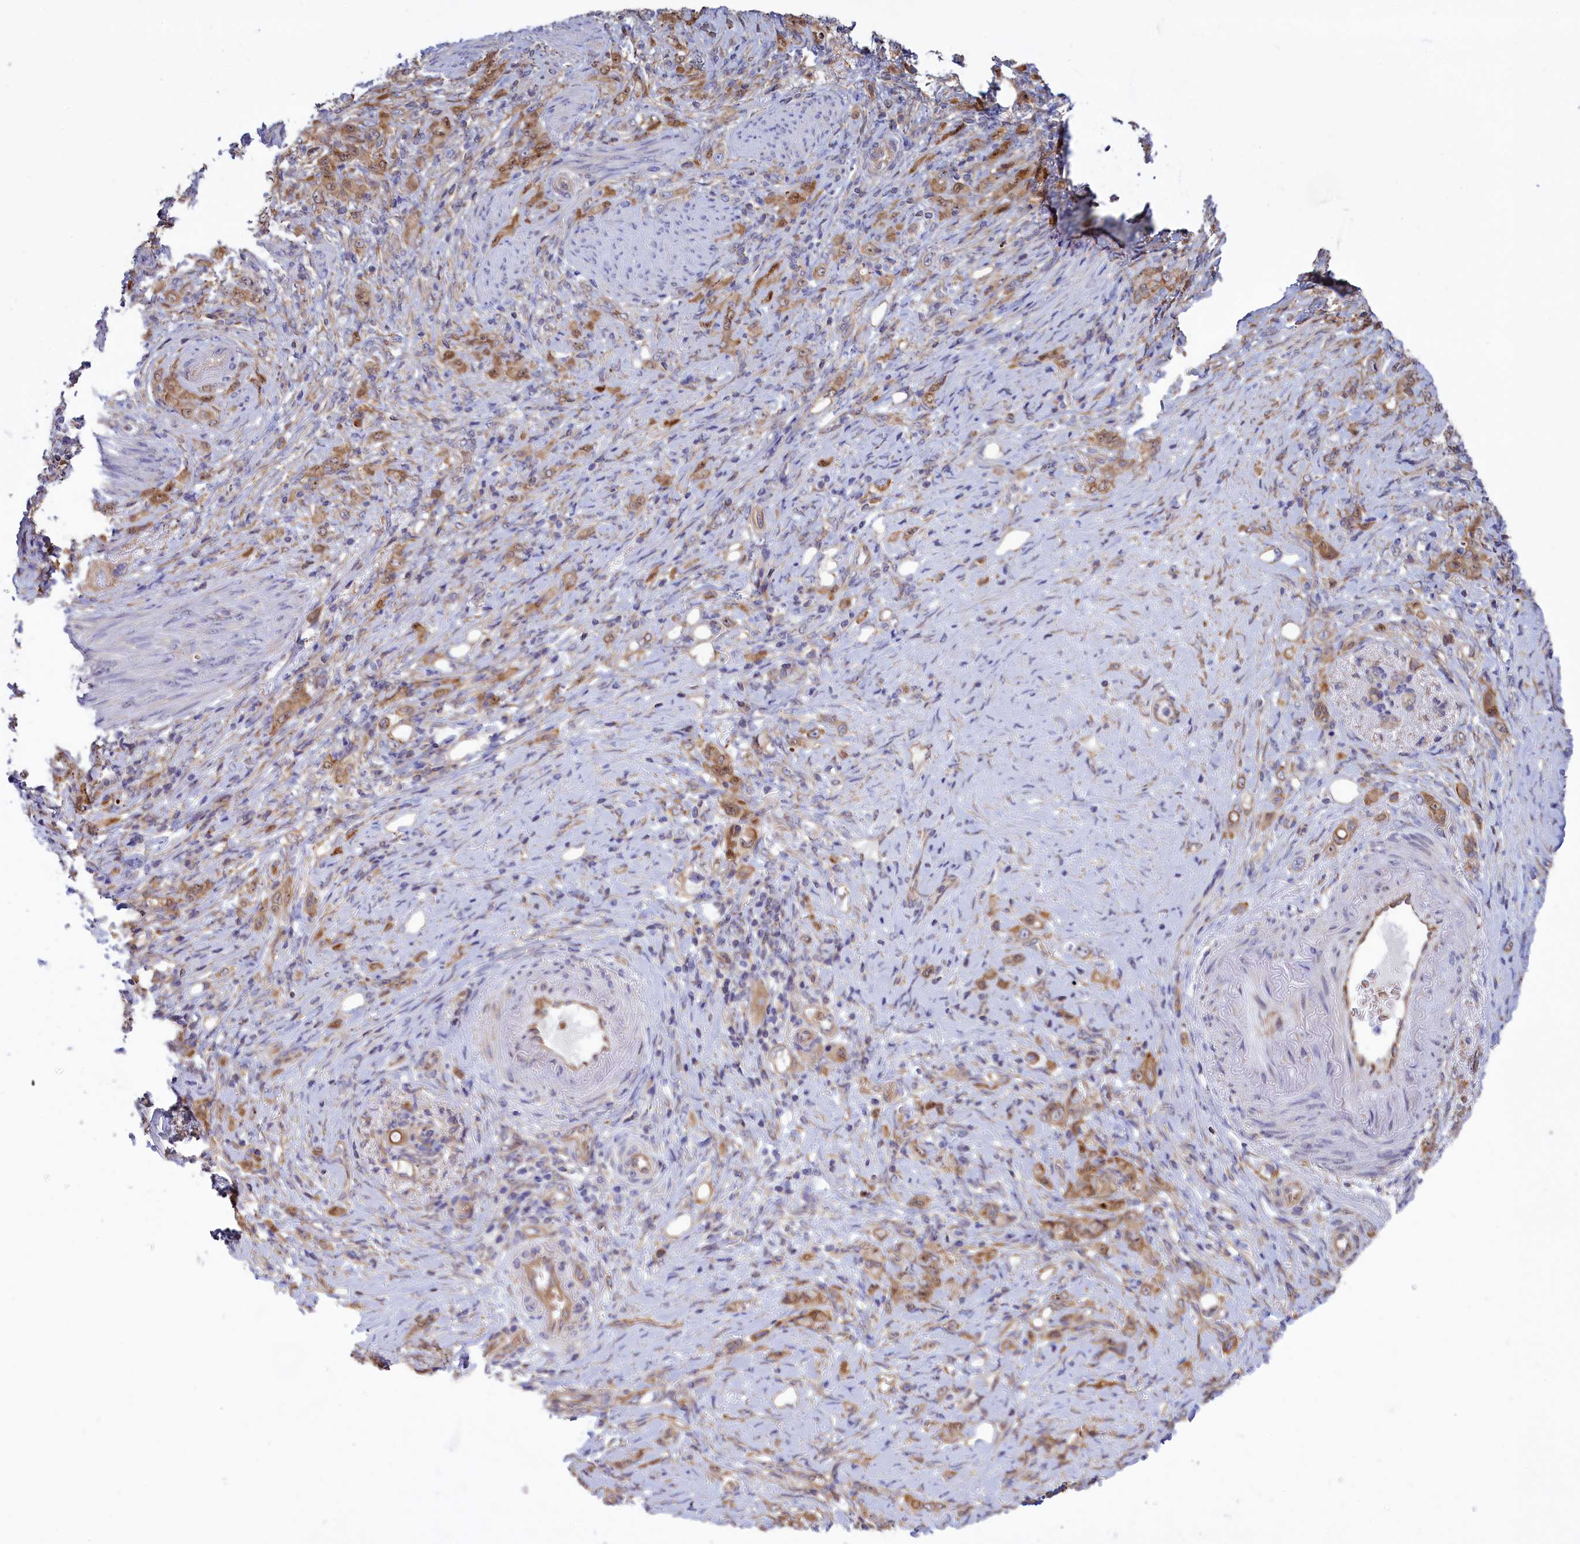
{"staining": {"intensity": "moderate", "quantity": ">75%", "location": "cytoplasmic/membranous"}, "tissue": "stomach cancer", "cell_type": "Tumor cells", "image_type": "cancer", "snomed": [{"axis": "morphology", "description": "Adenocarcinoma, NOS"}, {"axis": "topography", "description": "Stomach"}], "caption": "Stomach adenocarcinoma was stained to show a protein in brown. There is medium levels of moderate cytoplasmic/membranous expression in approximately >75% of tumor cells.", "gene": "ABCC12", "patient": {"sex": "female", "age": 79}}